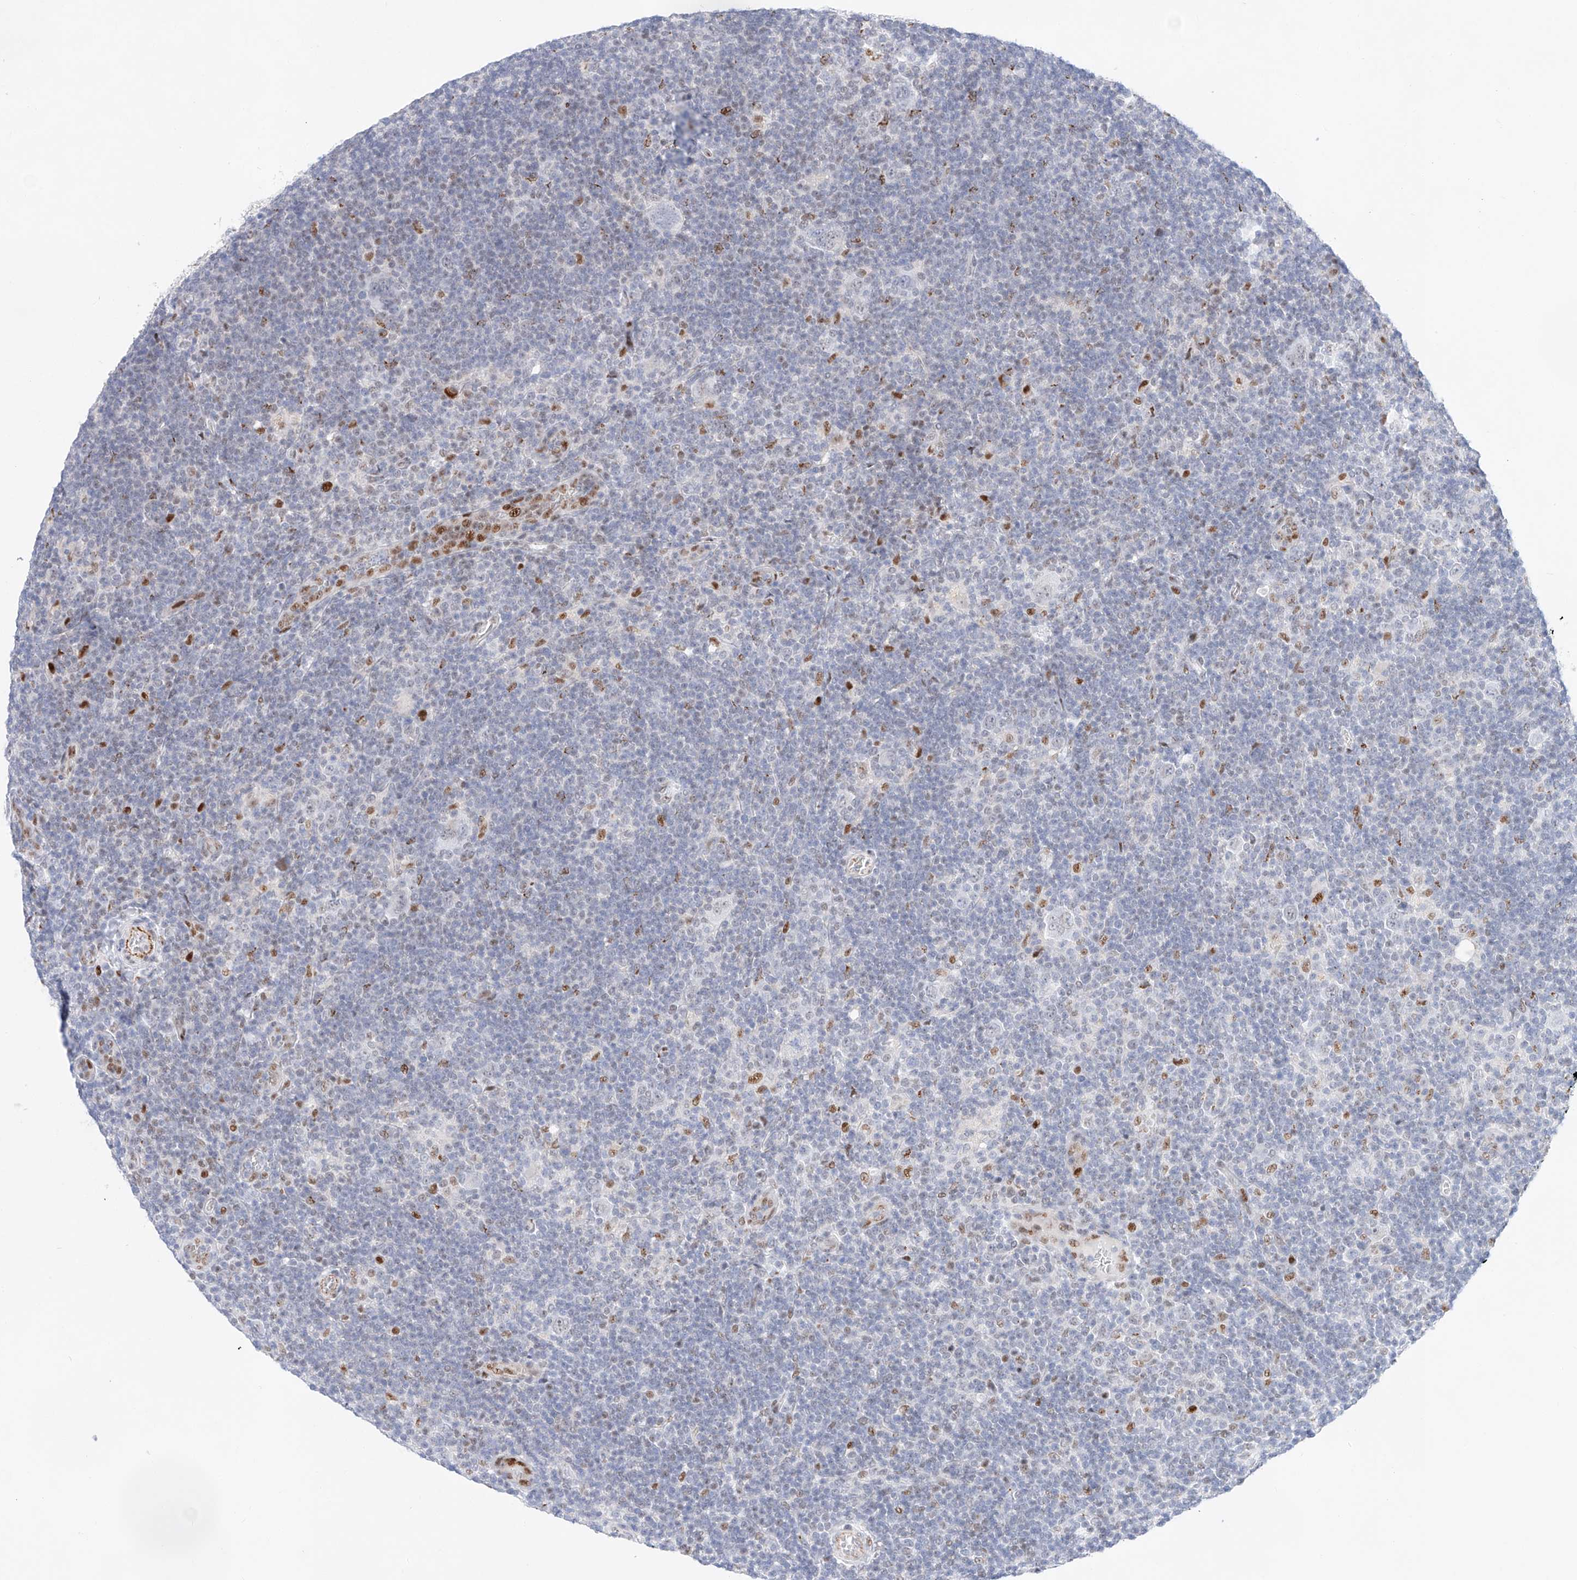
{"staining": {"intensity": "negative", "quantity": "none", "location": "none"}, "tissue": "lymphoma", "cell_type": "Tumor cells", "image_type": "cancer", "snomed": [{"axis": "morphology", "description": "Hodgkin's disease, NOS"}, {"axis": "topography", "description": "Lymph node"}], "caption": "Lymphoma stained for a protein using IHC shows no positivity tumor cells.", "gene": "NT5C3B", "patient": {"sex": "female", "age": 57}}